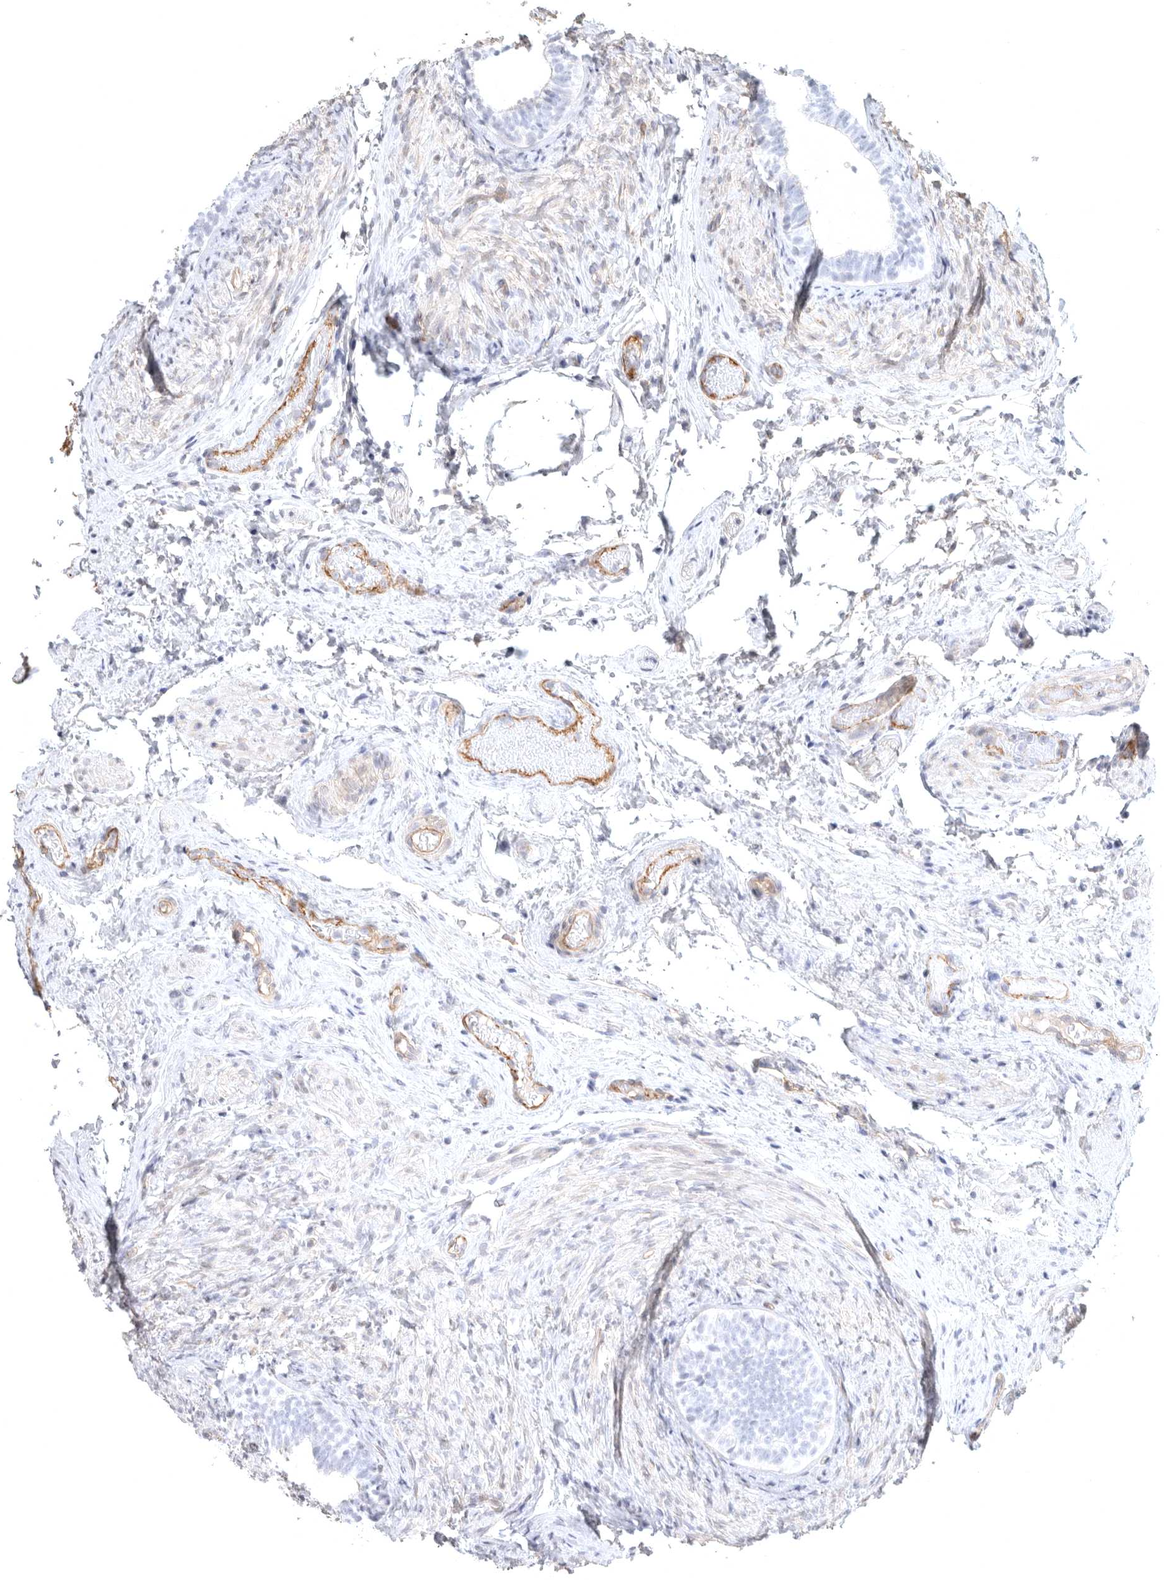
{"staining": {"intensity": "moderate", "quantity": "<25%", "location": "cytoplasmic/membranous"}, "tissue": "epididymis", "cell_type": "Glandular cells", "image_type": "normal", "snomed": [{"axis": "morphology", "description": "Normal tissue, NOS"}, {"axis": "topography", "description": "Epididymis"}], "caption": "Epididymis stained for a protein displays moderate cytoplasmic/membranous positivity in glandular cells.", "gene": "LONRF1", "patient": {"sex": "male", "age": 5}}